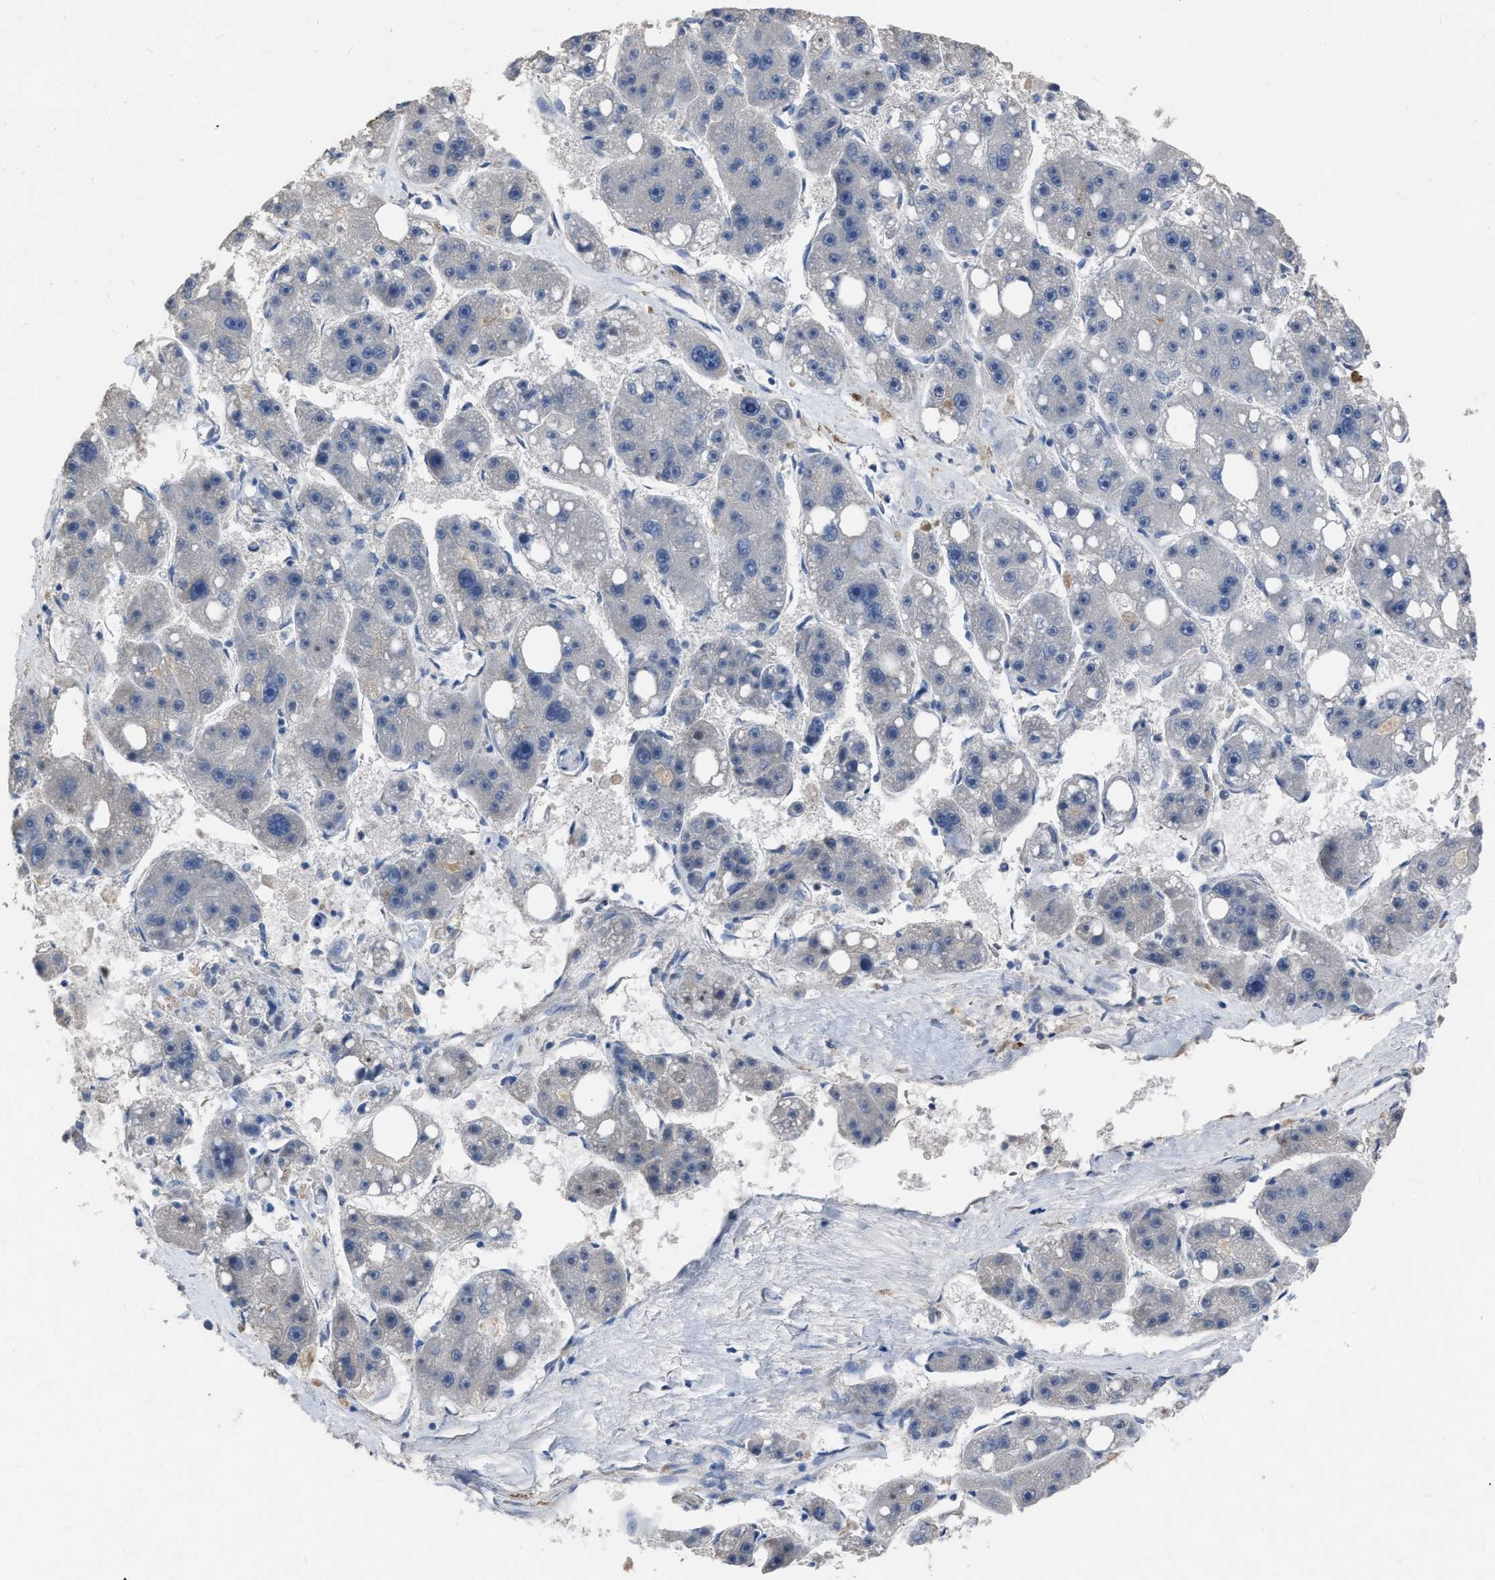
{"staining": {"intensity": "negative", "quantity": "none", "location": "none"}, "tissue": "liver cancer", "cell_type": "Tumor cells", "image_type": "cancer", "snomed": [{"axis": "morphology", "description": "Carcinoma, Hepatocellular, NOS"}, {"axis": "topography", "description": "Liver"}], "caption": "Liver cancer (hepatocellular carcinoma) was stained to show a protein in brown. There is no significant expression in tumor cells.", "gene": "HABP2", "patient": {"sex": "female", "age": 61}}